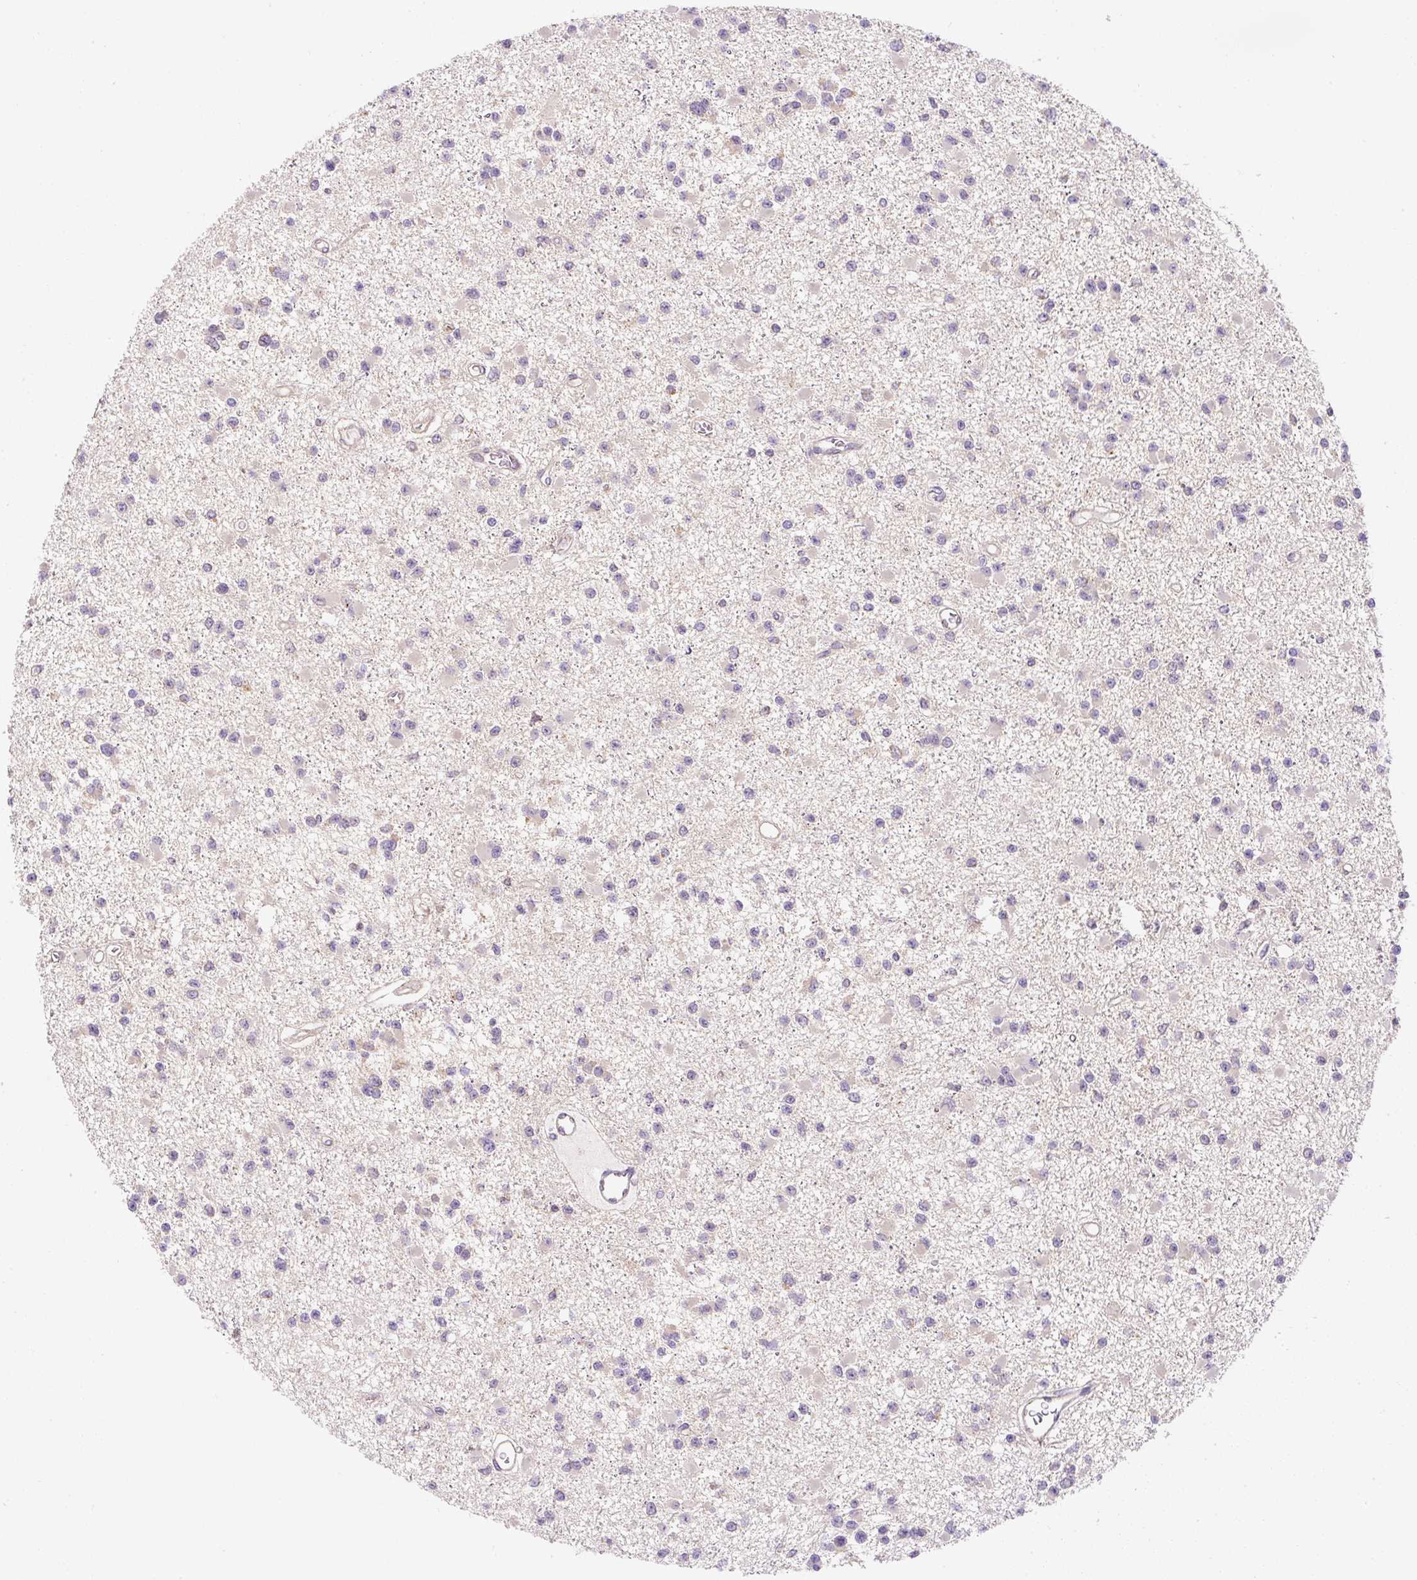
{"staining": {"intensity": "negative", "quantity": "none", "location": "none"}, "tissue": "glioma", "cell_type": "Tumor cells", "image_type": "cancer", "snomed": [{"axis": "morphology", "description": "Glioma, malignant, Low grade"}, {"axis": "topography", "description": "Brain"}], "caption": "Immunohistochemical staining of human malignant glioma (low-grade) demonstrates no significant positivity in tumor cells.", "gene": "PLA2G4A", "patient": {"sex": "female", "age": 22}}